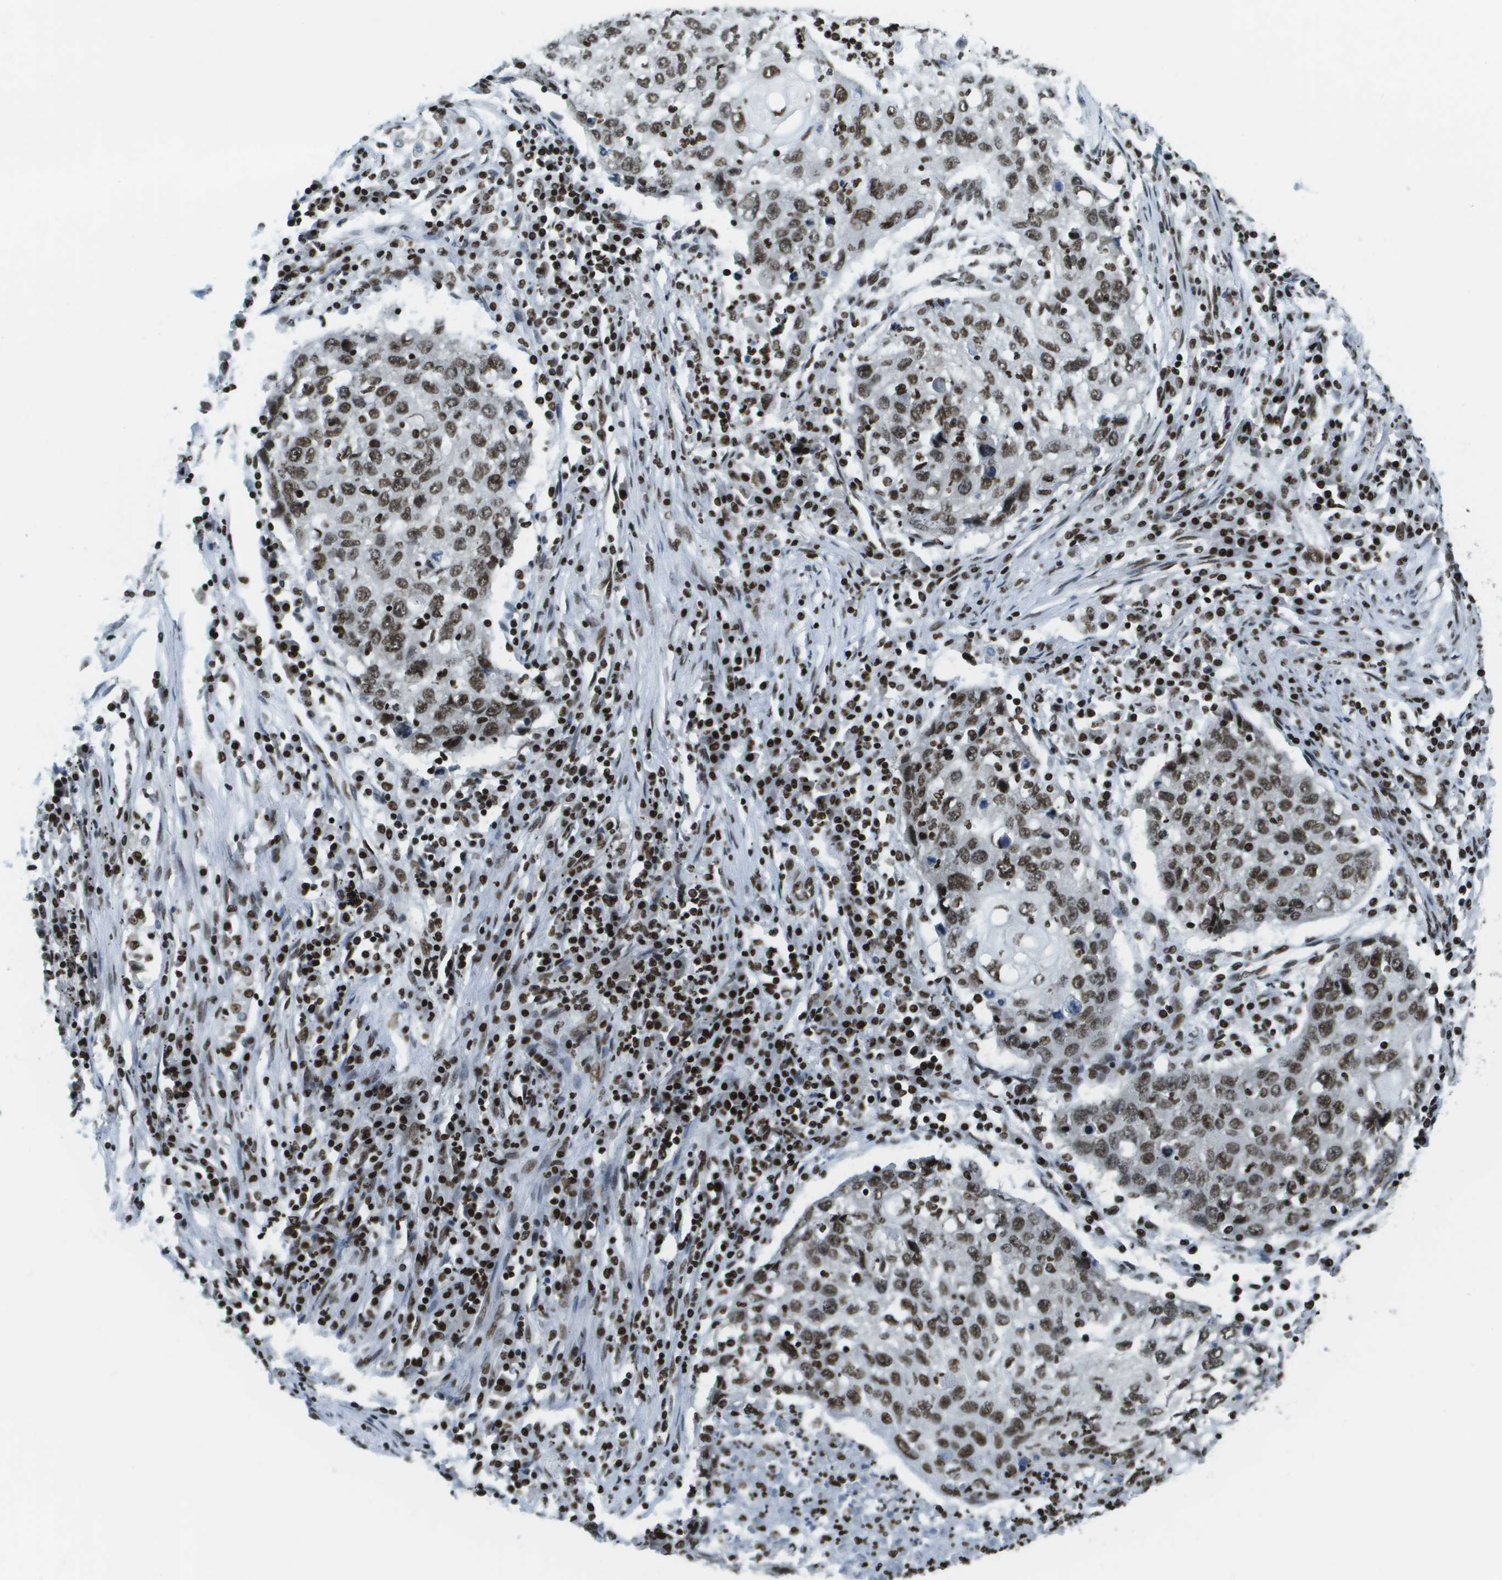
{"staining": {"intensity": "moderate", "quantity": ">75%", "location": "nuclear"}, "tissue": "lung cancer", "cell_type": "Tumor cells", "image_type": "cancer", "snomed": [{"axis": "morphology", "description": "Squamous cell carcinoma, NOS"}, {"axis": "topography", "description": "Lung"}], "caption": "Immunohistochemistry (IHC) of lung squamous cell carcinoma displays medium levels of moderate nuclear staining in approximately >75% of tumor cells. The staining was performed using DAB, with brown indicating positive protein expression. Nuclei are stained blue with hematoxylin.", "gene": "GLYR1", "patient": {"sex": "female", "age": 63}}